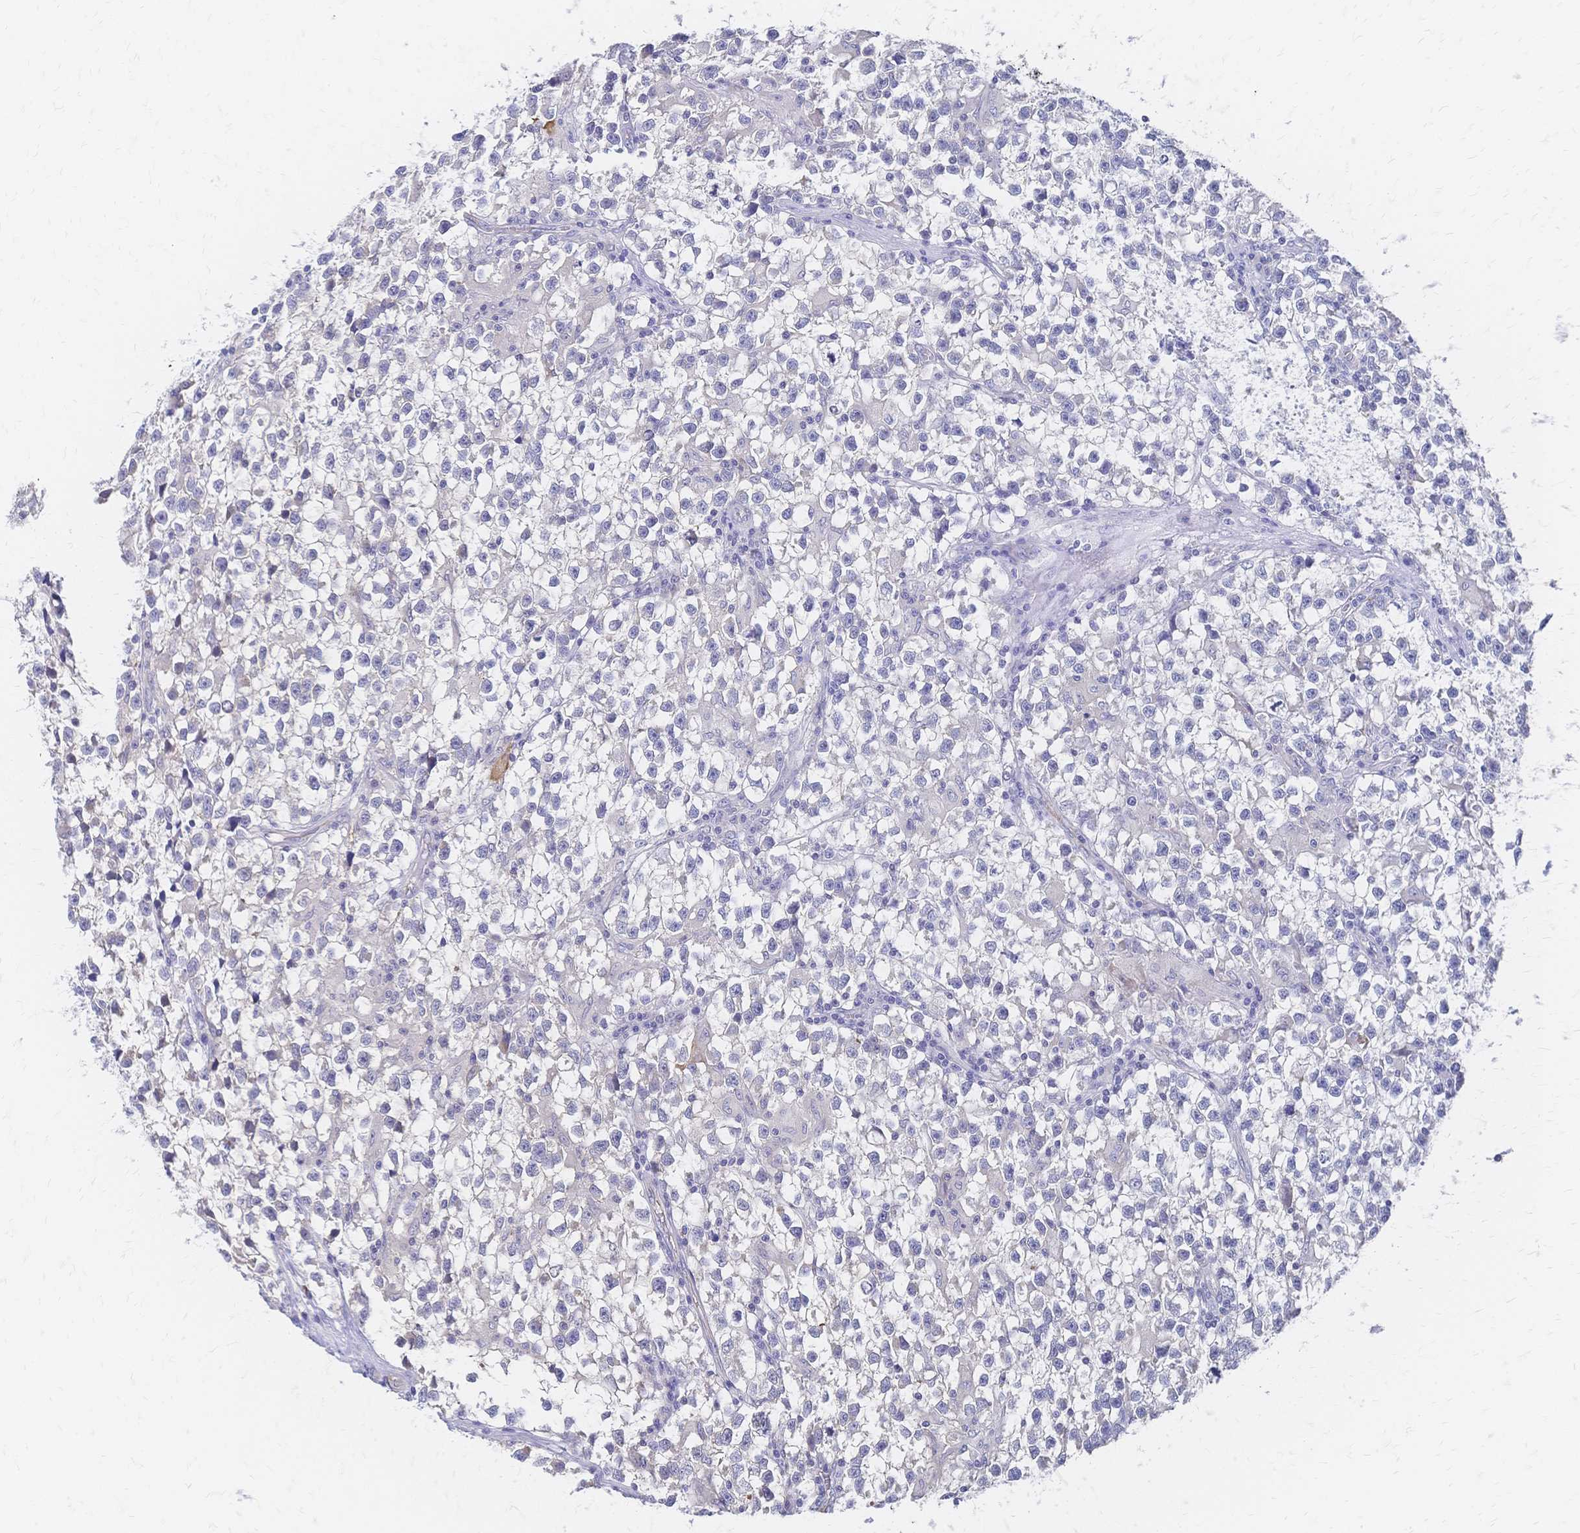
{"staining": {"intensity": "negative", "quantity": "none", "location": "none"}, "tissue": "testis cancer", "cell_type": "Tumor cells", "image_type": "cancer", "snomed": [{"axis": "morphology", "description": "Seminoma, NOS"}, {"axis": "topography", "description": "Testis"}], "caption": "High magnification brightfield microscopy of testis cancer (seminoma) stained with DAB (3,3'-diaminobenzidine) (brown) and counterstained with hematoxylin (blue): tumor cells show no significant positivity.", "gene": "SLC5A1", "patient": {"sex": "male", "age": 31}}